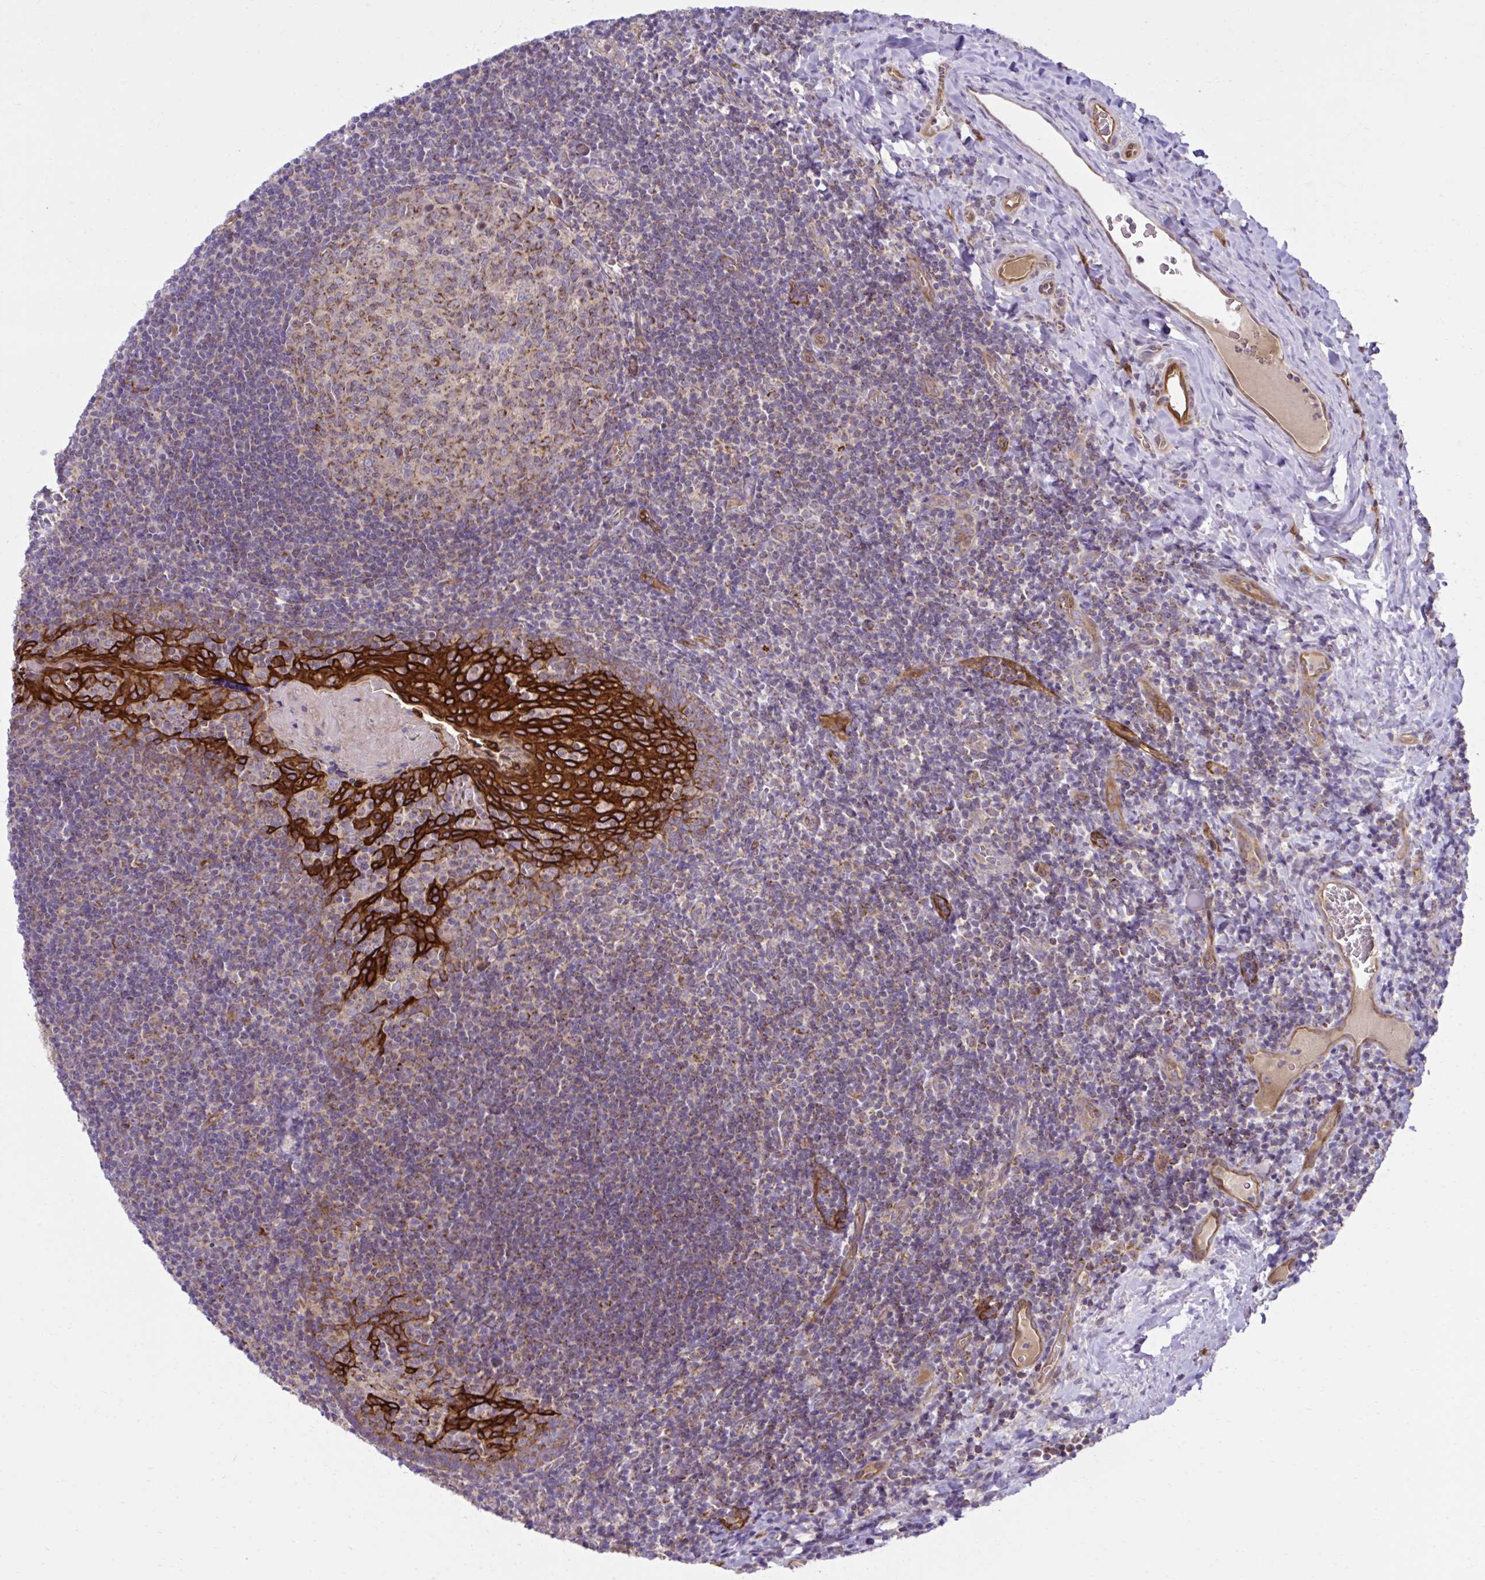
{"staining": {"intensity": "moderate", "quantity": "25%-75%", "location": "cytoplasmic/membranous"}, "tissue": "tonsil", "cell_type": "Germinal center cells", "image_type": "normal", "snomed": [{"axis": "morphology", "description": "Normal tissue, NOS"}, {"axis": "morphology", "description": "Inflammation, NOS"}, {"axis": "topography", "description": "Tonsil"}], "caption": "Normal tonsil shows moderate cytoplasmic/membranous positivity in about 25%-75% of germinal center cells.", "gene": "LIMS1", "patient": {"sex": "female", "age": 31}}